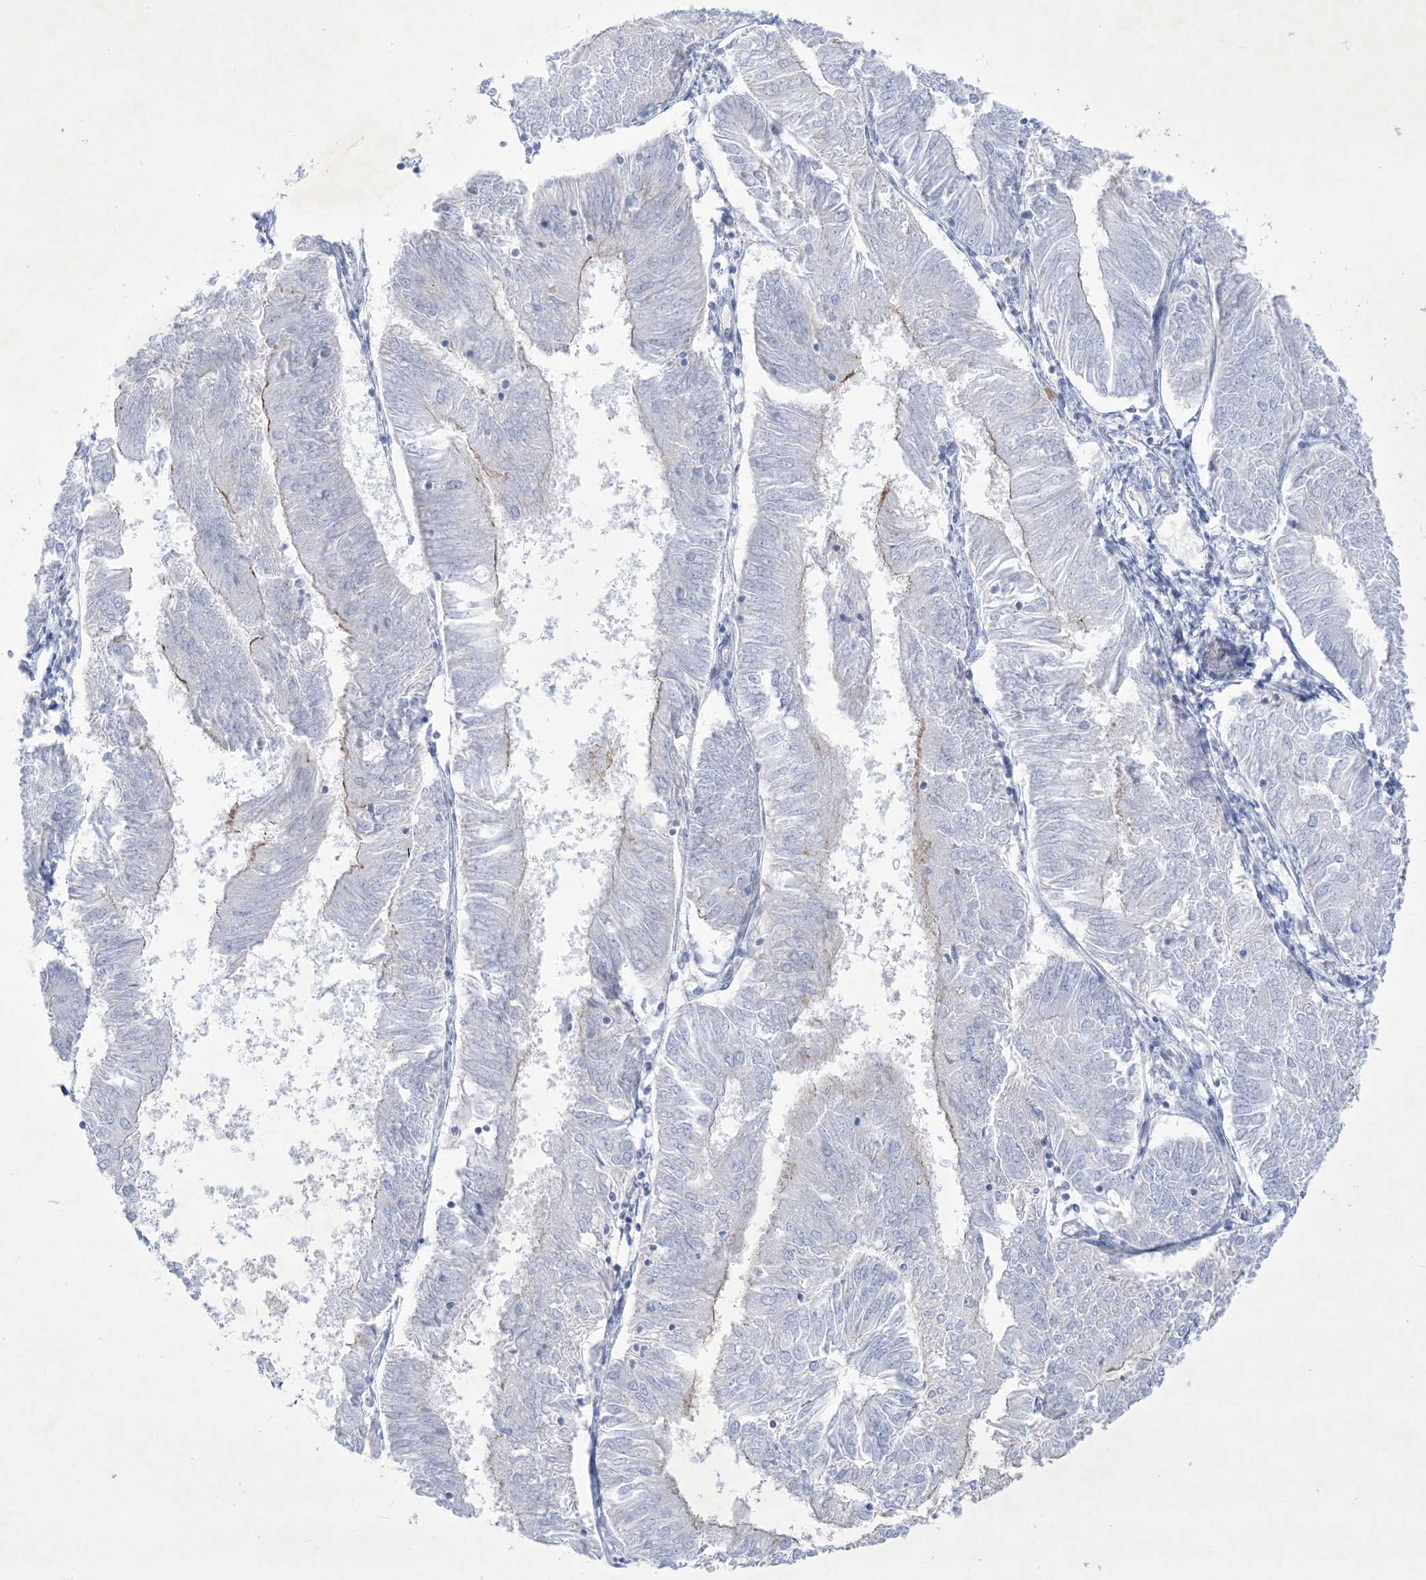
{"staining": {"intensity": "negative", "quantity": "none", "location": "none"}, "tissue": "endometrial cancer", "cell_type": "Tumor cells", "image_type": "cancer", "snomed": [{"axis": "morphology", "description": "Adenocarcinoma, NOS"}, {"axis": "topography", "description": "Endometrium"}], "caption": "The micrograph demonstrates no staining of tumor cells in endometrial adenocarcinoma.", "gene": "B3GNT7", "patient": {"sex": "female", "age": 58}}